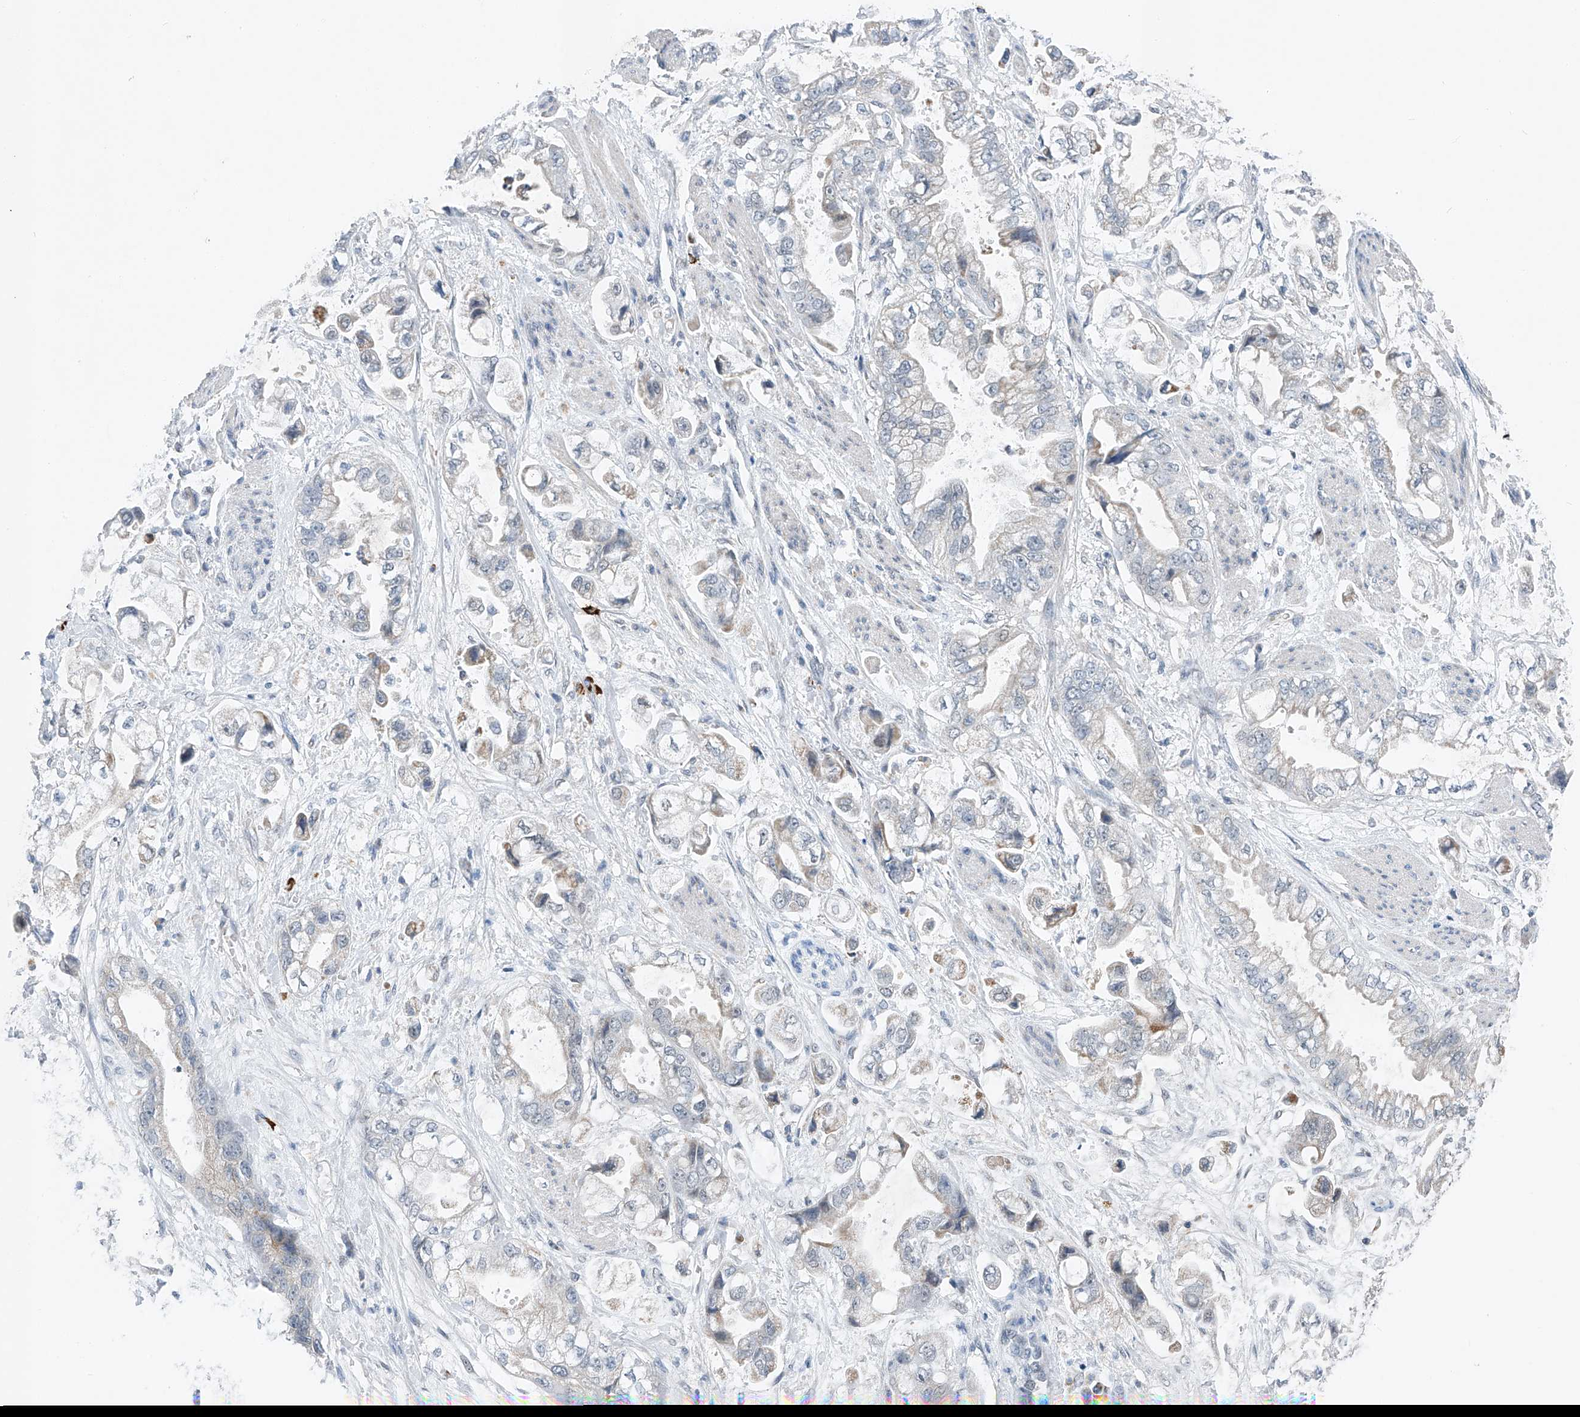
{"staining": {"intensity": "negative", "quantity": "none", "location": "none"}, "tissue": "stomach cancer", "cell_type": "Tumor cells", "image_type": "cancer", "snomed": [{"axis": "morphology", "description": "Adenocarcinoma, NOS"}, {"axis": "topography", "description": "Stomach"}], "caption": "IHC micrograph of neoplastic tissue: human stomach adenocarcinoma stained with DAB reveals no significant protein expression in tumor cells.", "gene": "KLF15", "patient": {"sex": "male", "age": 62}}